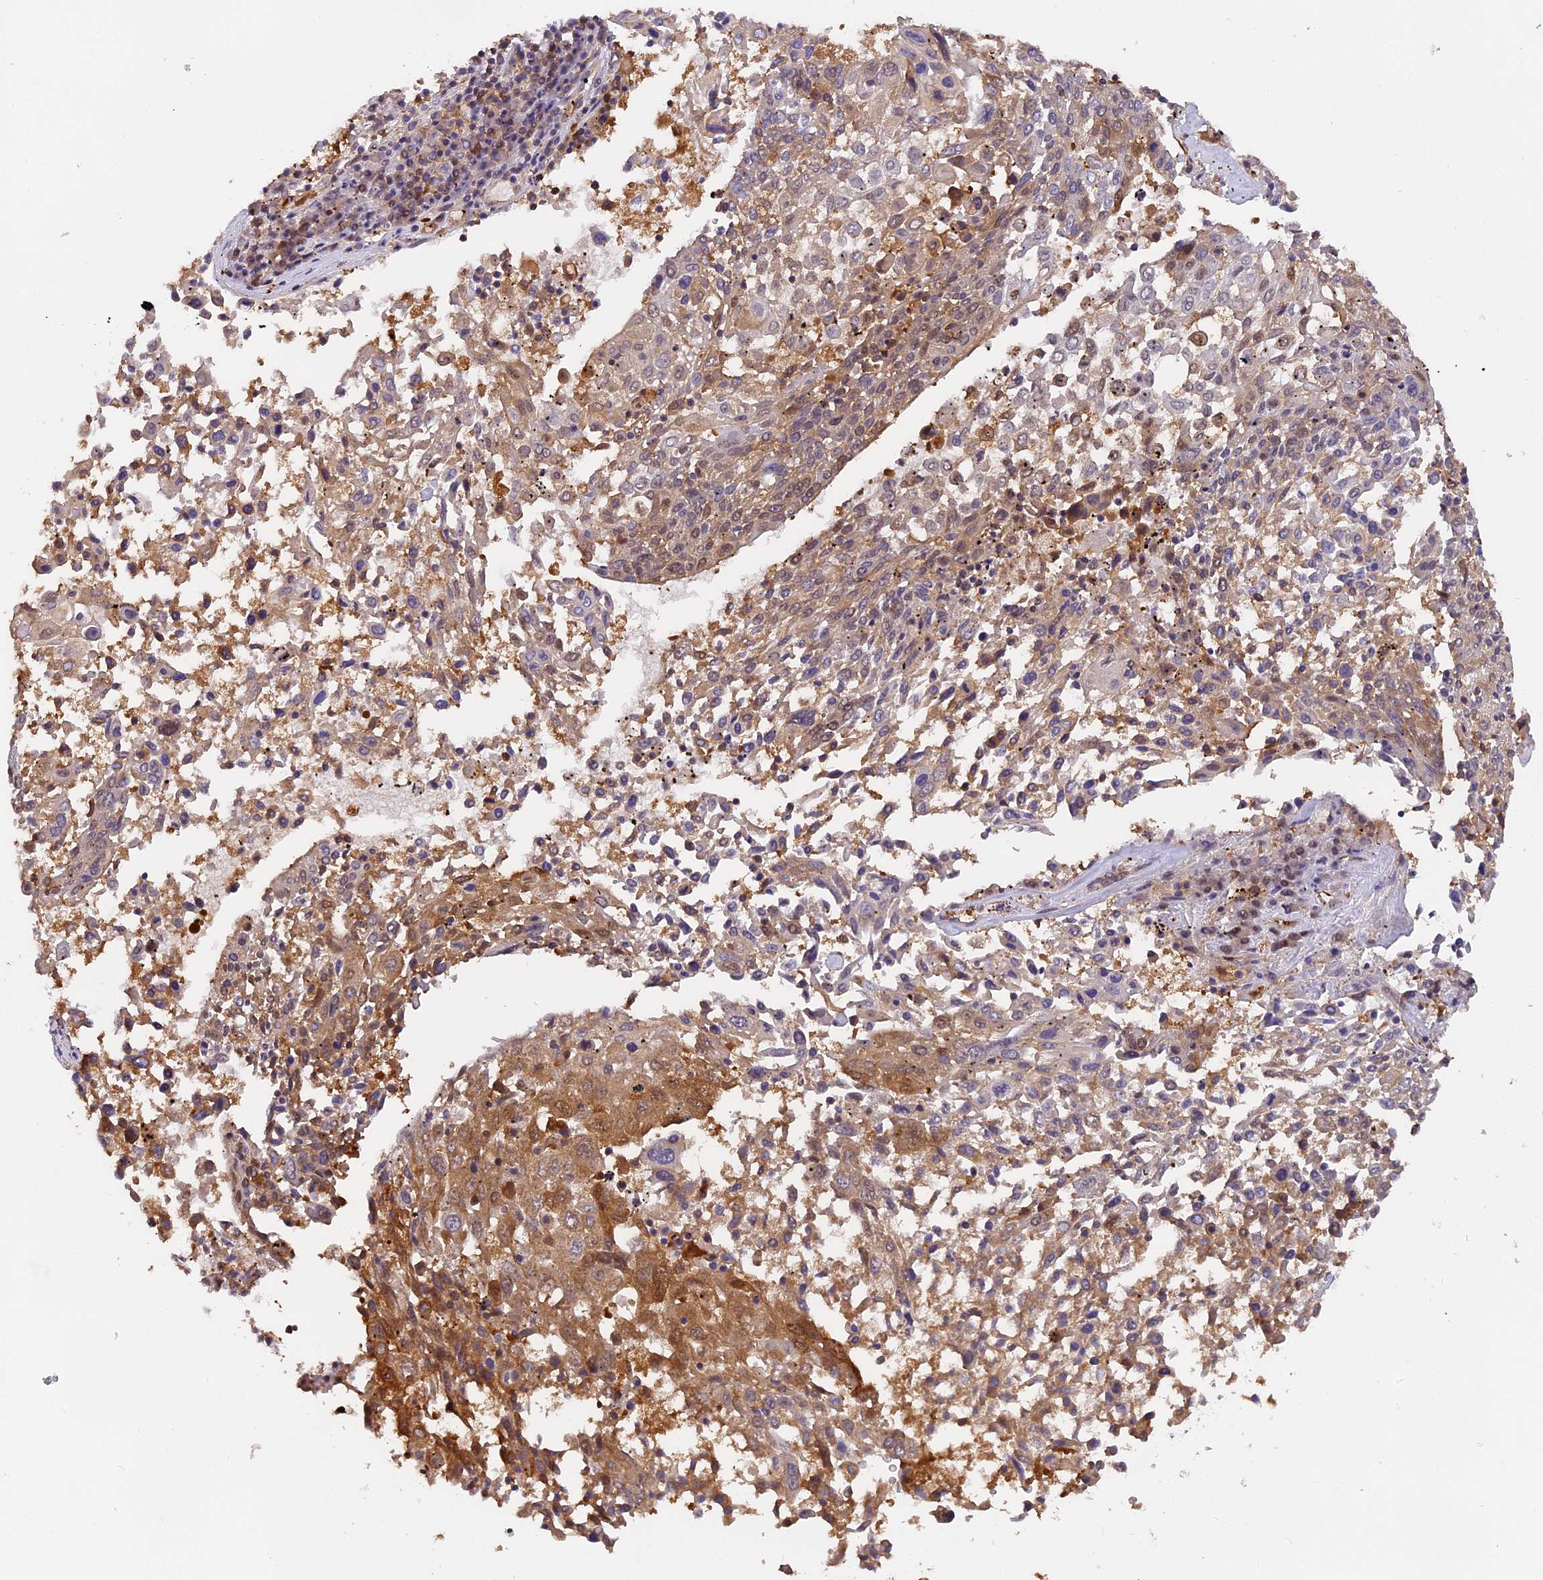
{"staining": {"intensity": "moderate", "quantity": ">75%", "location": "cytoplasmic/membranous"}, "tissue": "lung cancer", "cell_type": "Tumor cells", "image_type": "cancer", "snomed": [{"axis": "morphology", "description": "Squamous cell carcinoma, NOS"}, {"axis": "topography", "description": "Lung"}], "caption": "An IHC histopathology image of neoplastic tissue is shown. Protein staining in brown shows moderate cytoplasmic/membranous positivity in lung cancer (squamous cell carcinoma) within tumor cells.", "gene": "FAM118B", "patient": {"sex": "male", "age": 65}}